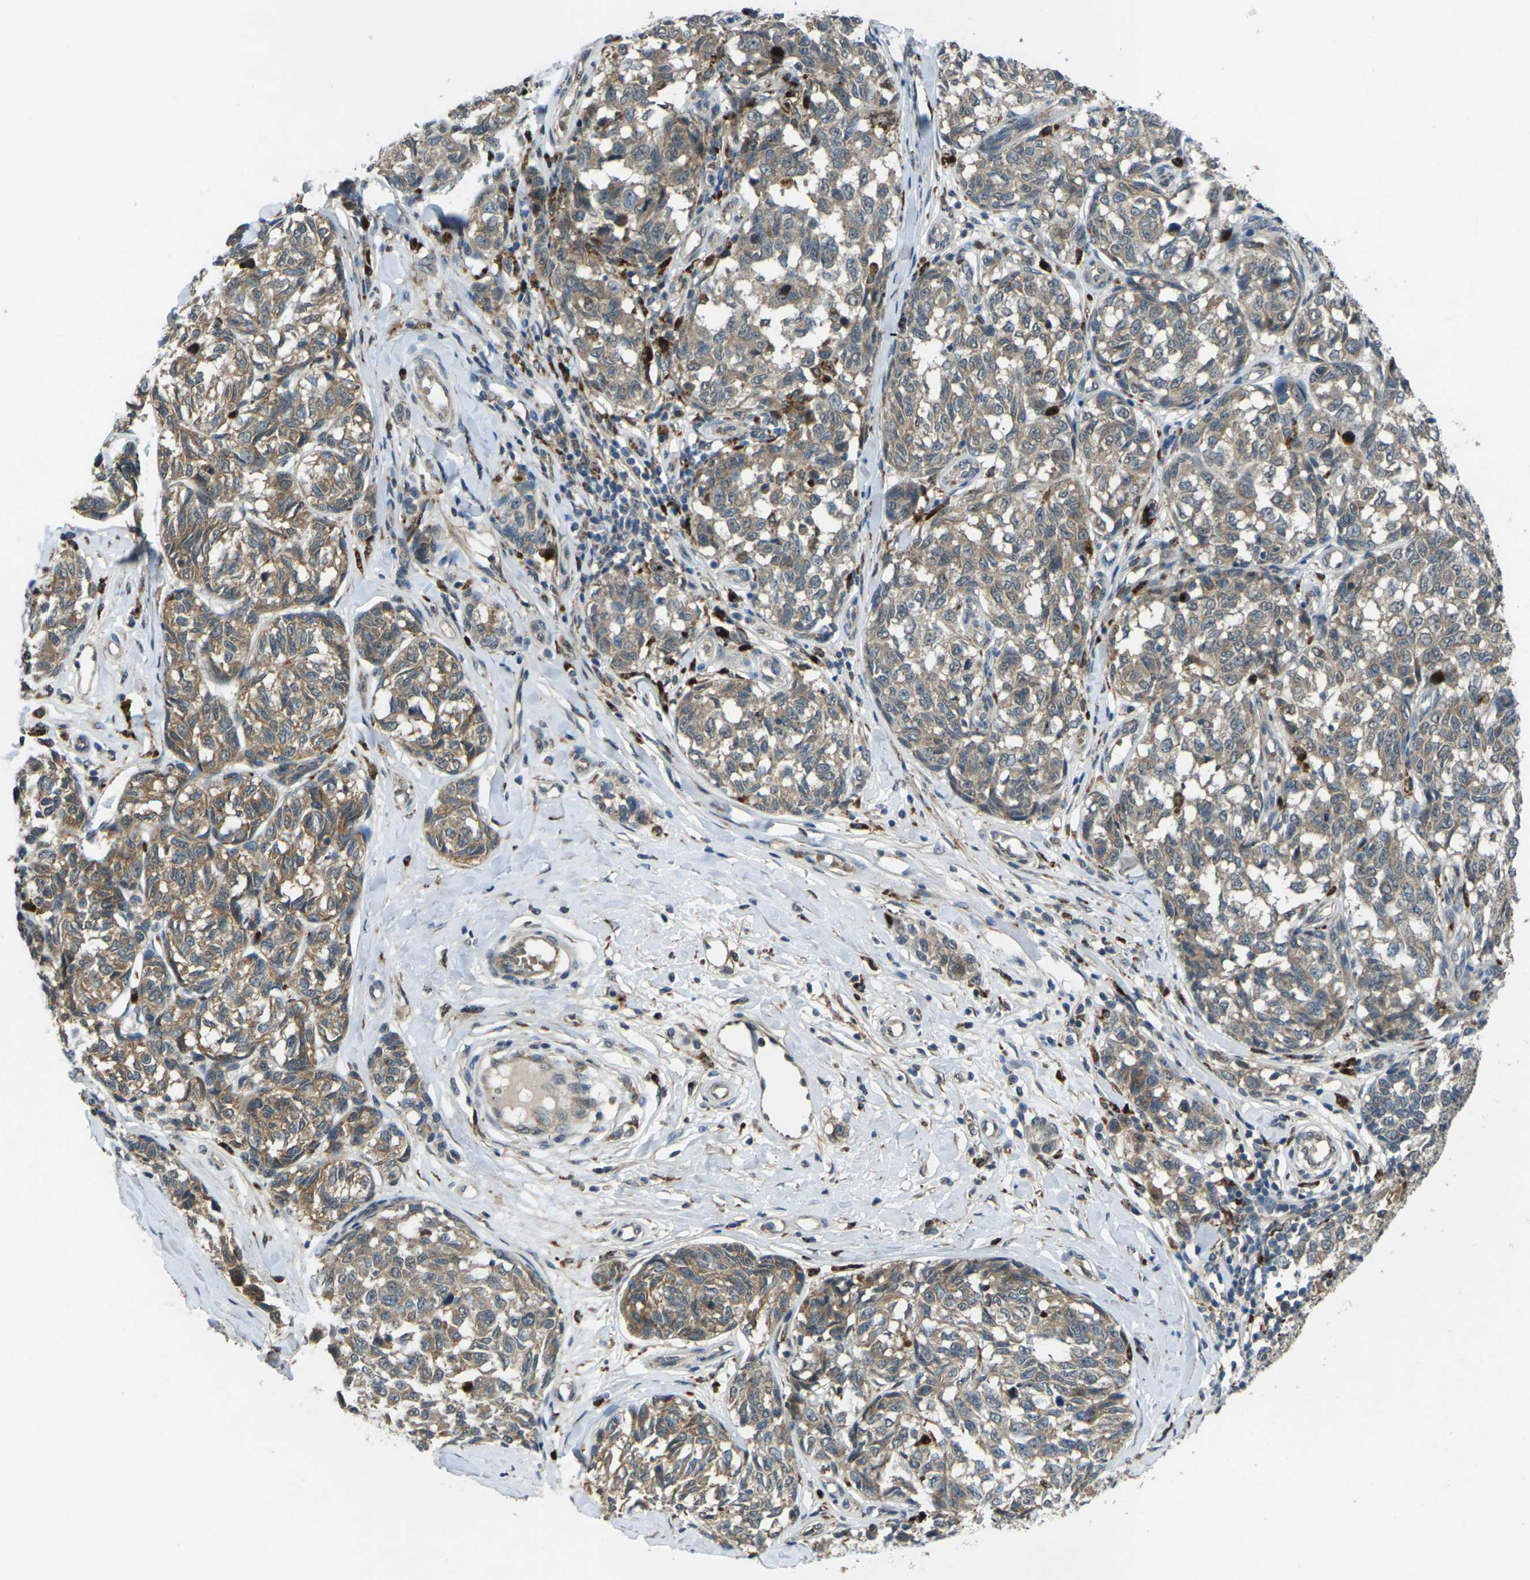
{"staining": {"intensity": "moderate", "quantity": ">75%", "location": "cytoplasmic/membranous"}, "tissue": "melanoma", "cell_type": "Tumor cells", "image_type": "cancer", "snomed": [{"axis": "morphology", "description": "Malignant melanoma, NOS"}, {"axis": "topography", "description": "Skin"}], "caption": "There is medium levels of moderate cytoplasmic/membranous positivity in tumor cells of melanoma, as demonstrated by immunohistochemical staining (brown color).", "gene": "SLC31A2", "patient": {"sex": "female", "age": 64}}